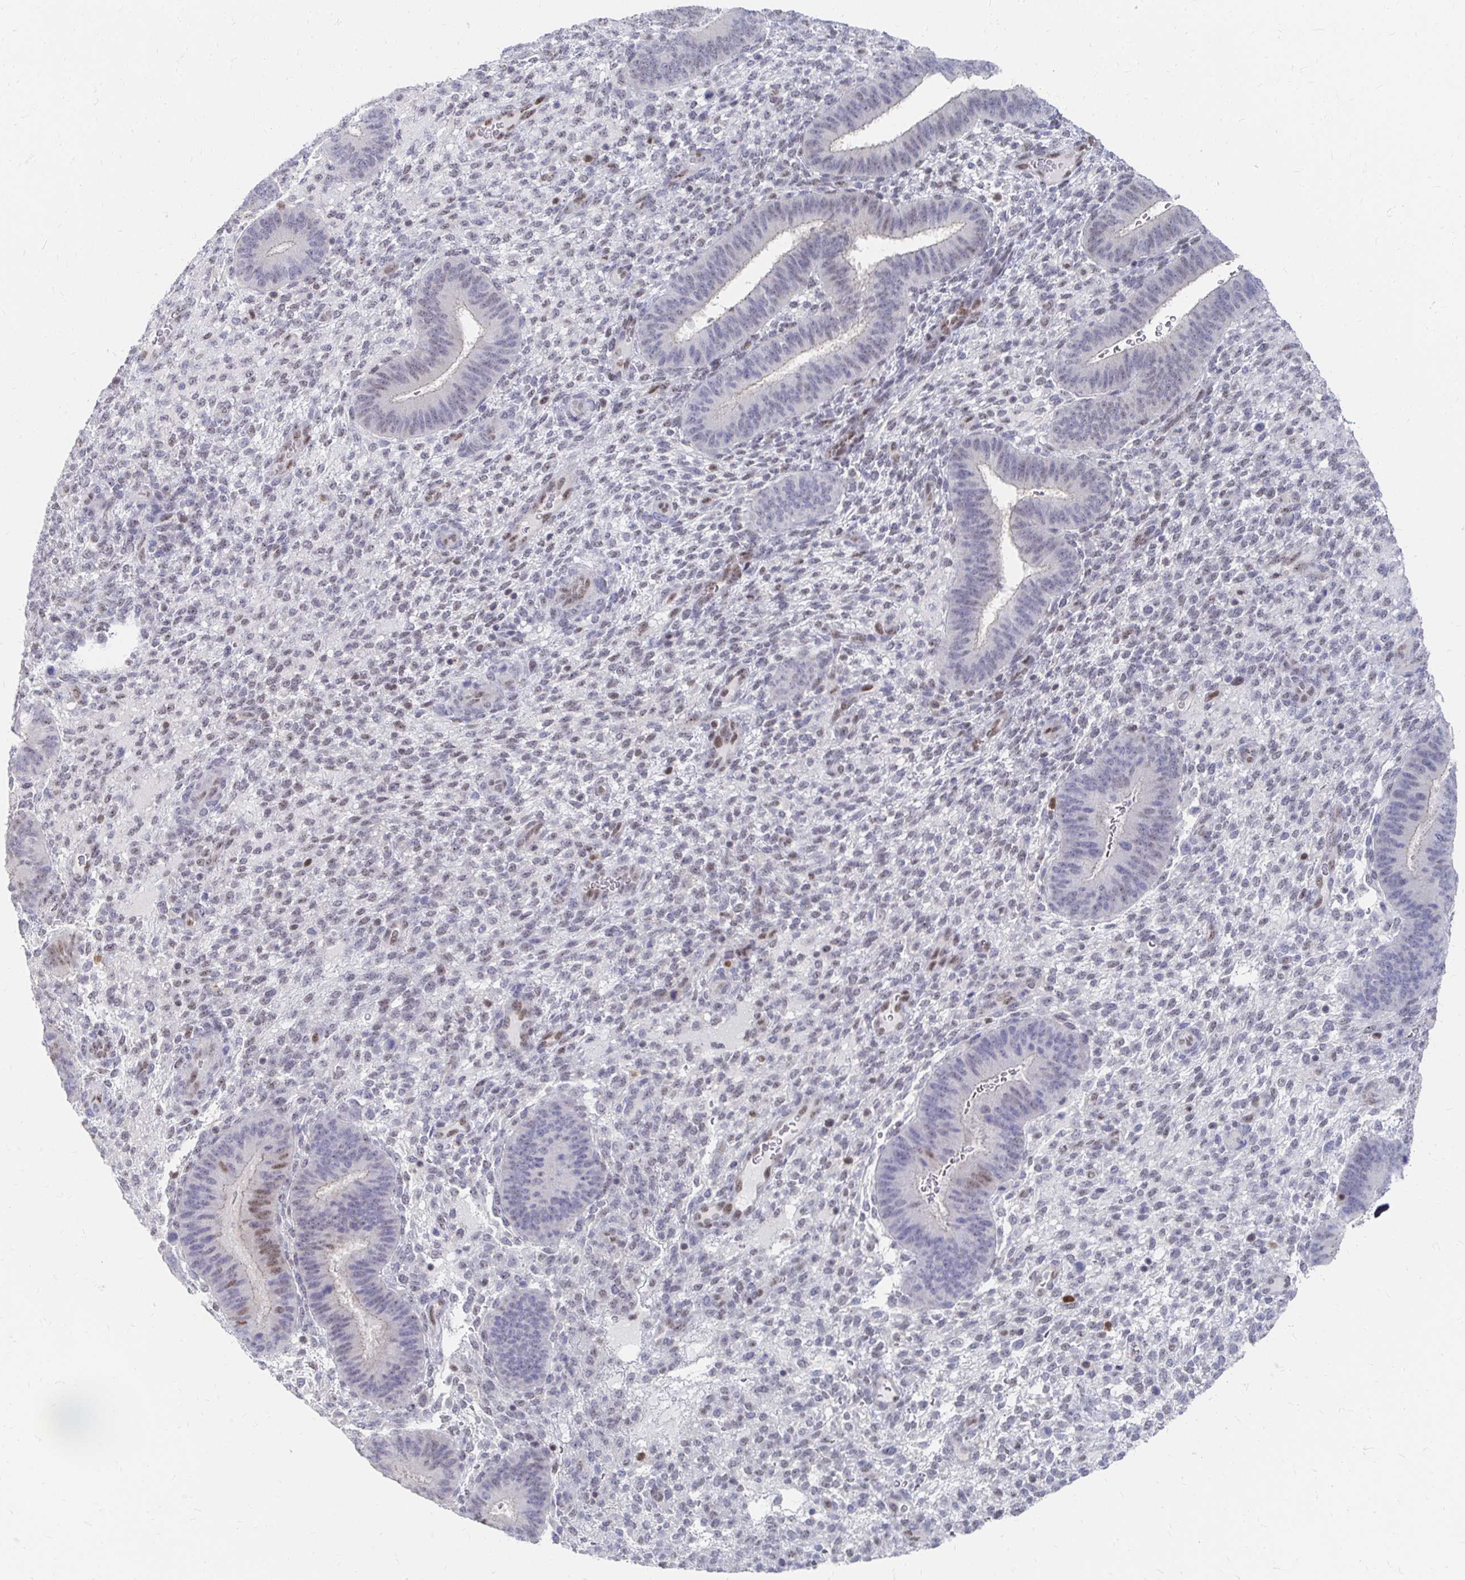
{"staining": {"intensity": "moderate", "quantity": "<25%", "location": "nuclear"}, "tissue": "endometrium", "cell_type": "Cells in endometrial stroma", "image_type": "normal", "snomed": [{"axis": "morphology", "description": "Normal tissue, NOS"}, {"axis": "topography", "description": "Endometrium"}], "caption": "A low amount of moderate nuclear staining is present in about <25% of cells in endometrial stroma in unremarkable endometrium. Immunohistochemistry stains the protein in brown and the nuclei are stained blue.", "gene": "CLIC3", "patient": {"sex": "female", "age": 39}}